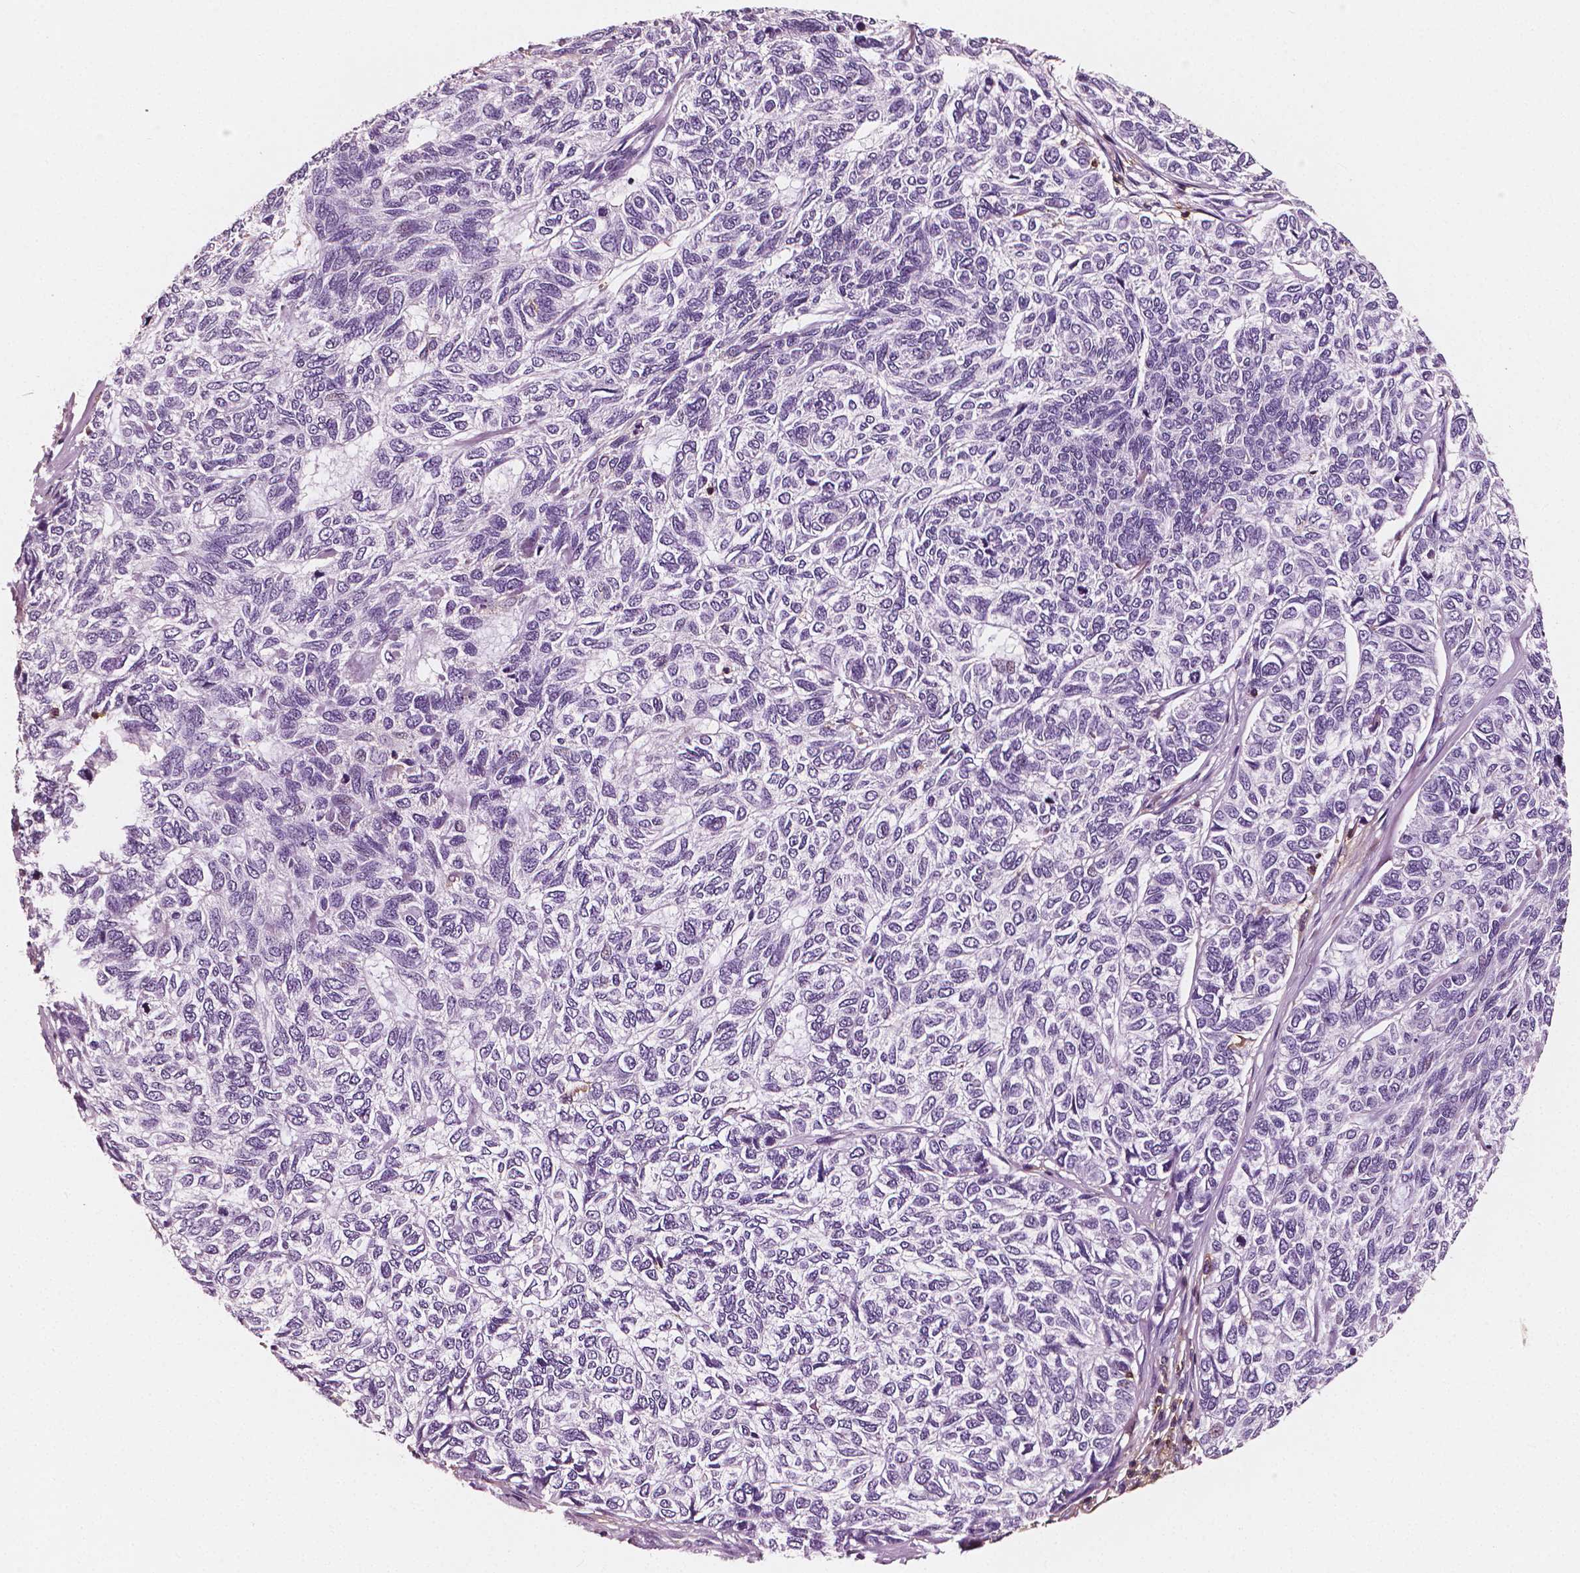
{"staining": {"intensity": "negative", "quantity": "none", "location": "none"}, "tissue": "skin cancer", "cell_type": "Tumor cells", "image_type": "cancer", "snomed": [{"axis": "morphology", "description": "Basal cell carcinoma"}, {"axis": "topography", "description": "Skin"}], "caption": "Immunohistochemistry (IHC) histopathology image of neoplastic tissue: skin basal cell carcinoma stained with DAB (3,3'-diaminobenzidine) displays no significant protein positivity in tumor cells. (Stains: DAB IHC with hematoxylin counter stain, Microscopy: brightfield microscopy at high magnification).", "gene": "PTPRC", "patient": {"sex": "female", "age": 65}}